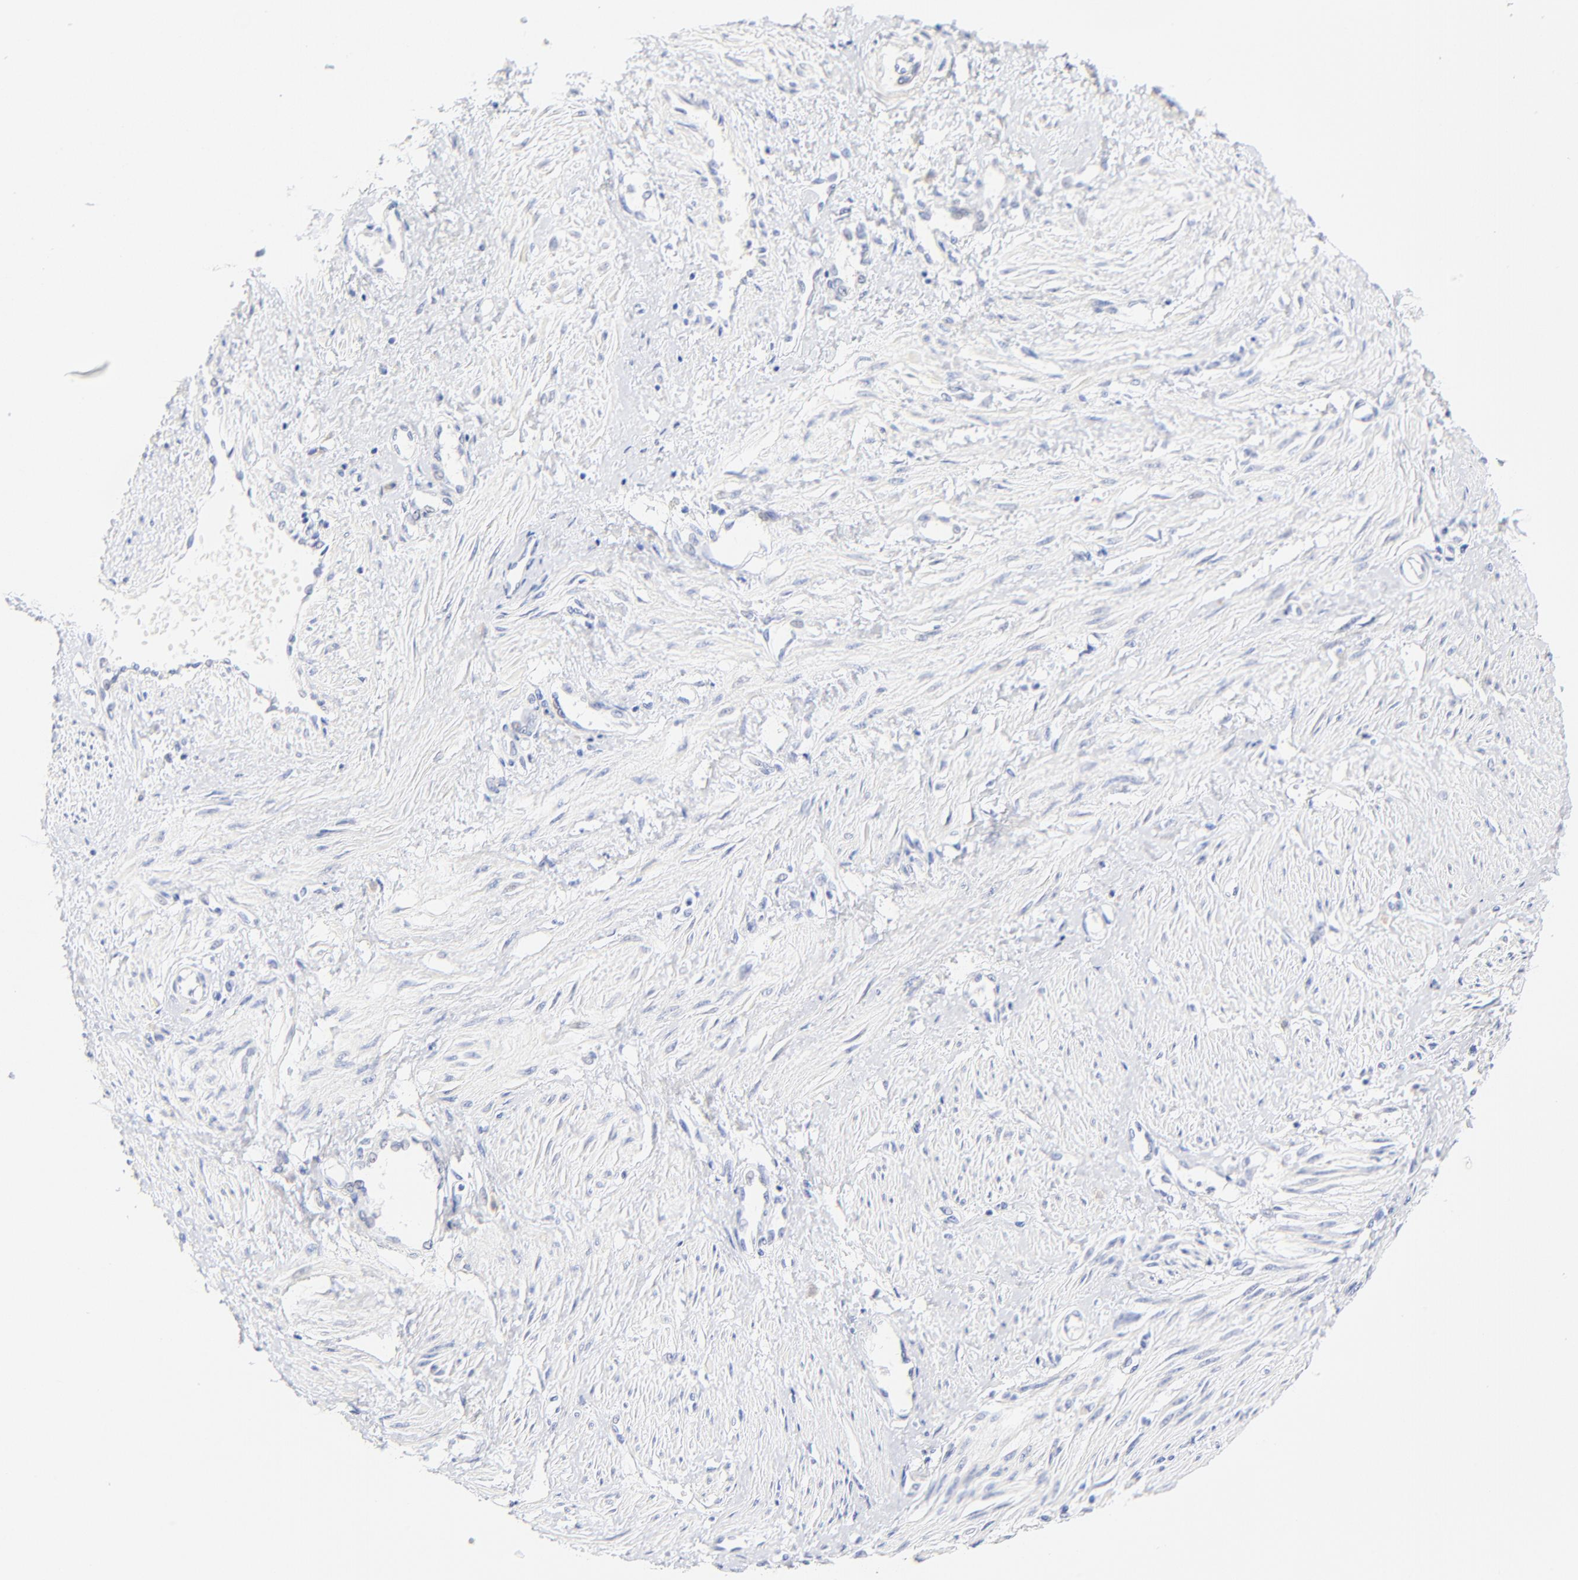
{"staining": {"intensity": "negative", "quantity": "none", "location": "none"}, "tissue": "smooth muscle", "cell_type": "Smooth muscle cells", "image_type": "normal", "snomed": [{"axis": "morphology", "description": "Normal tissue, NOS"}, {"axis": "topography", "description": "Smooth muscle"}, {"axis": "topography", "description": "Uterus"}], "caption": "Immunohistochemistry (IHC) of benign human smooth muscle demonstrates no expression in smooth muscle cells.", "gene": "SULT4A1", "patient": {"sex": "female", "age": 39}}